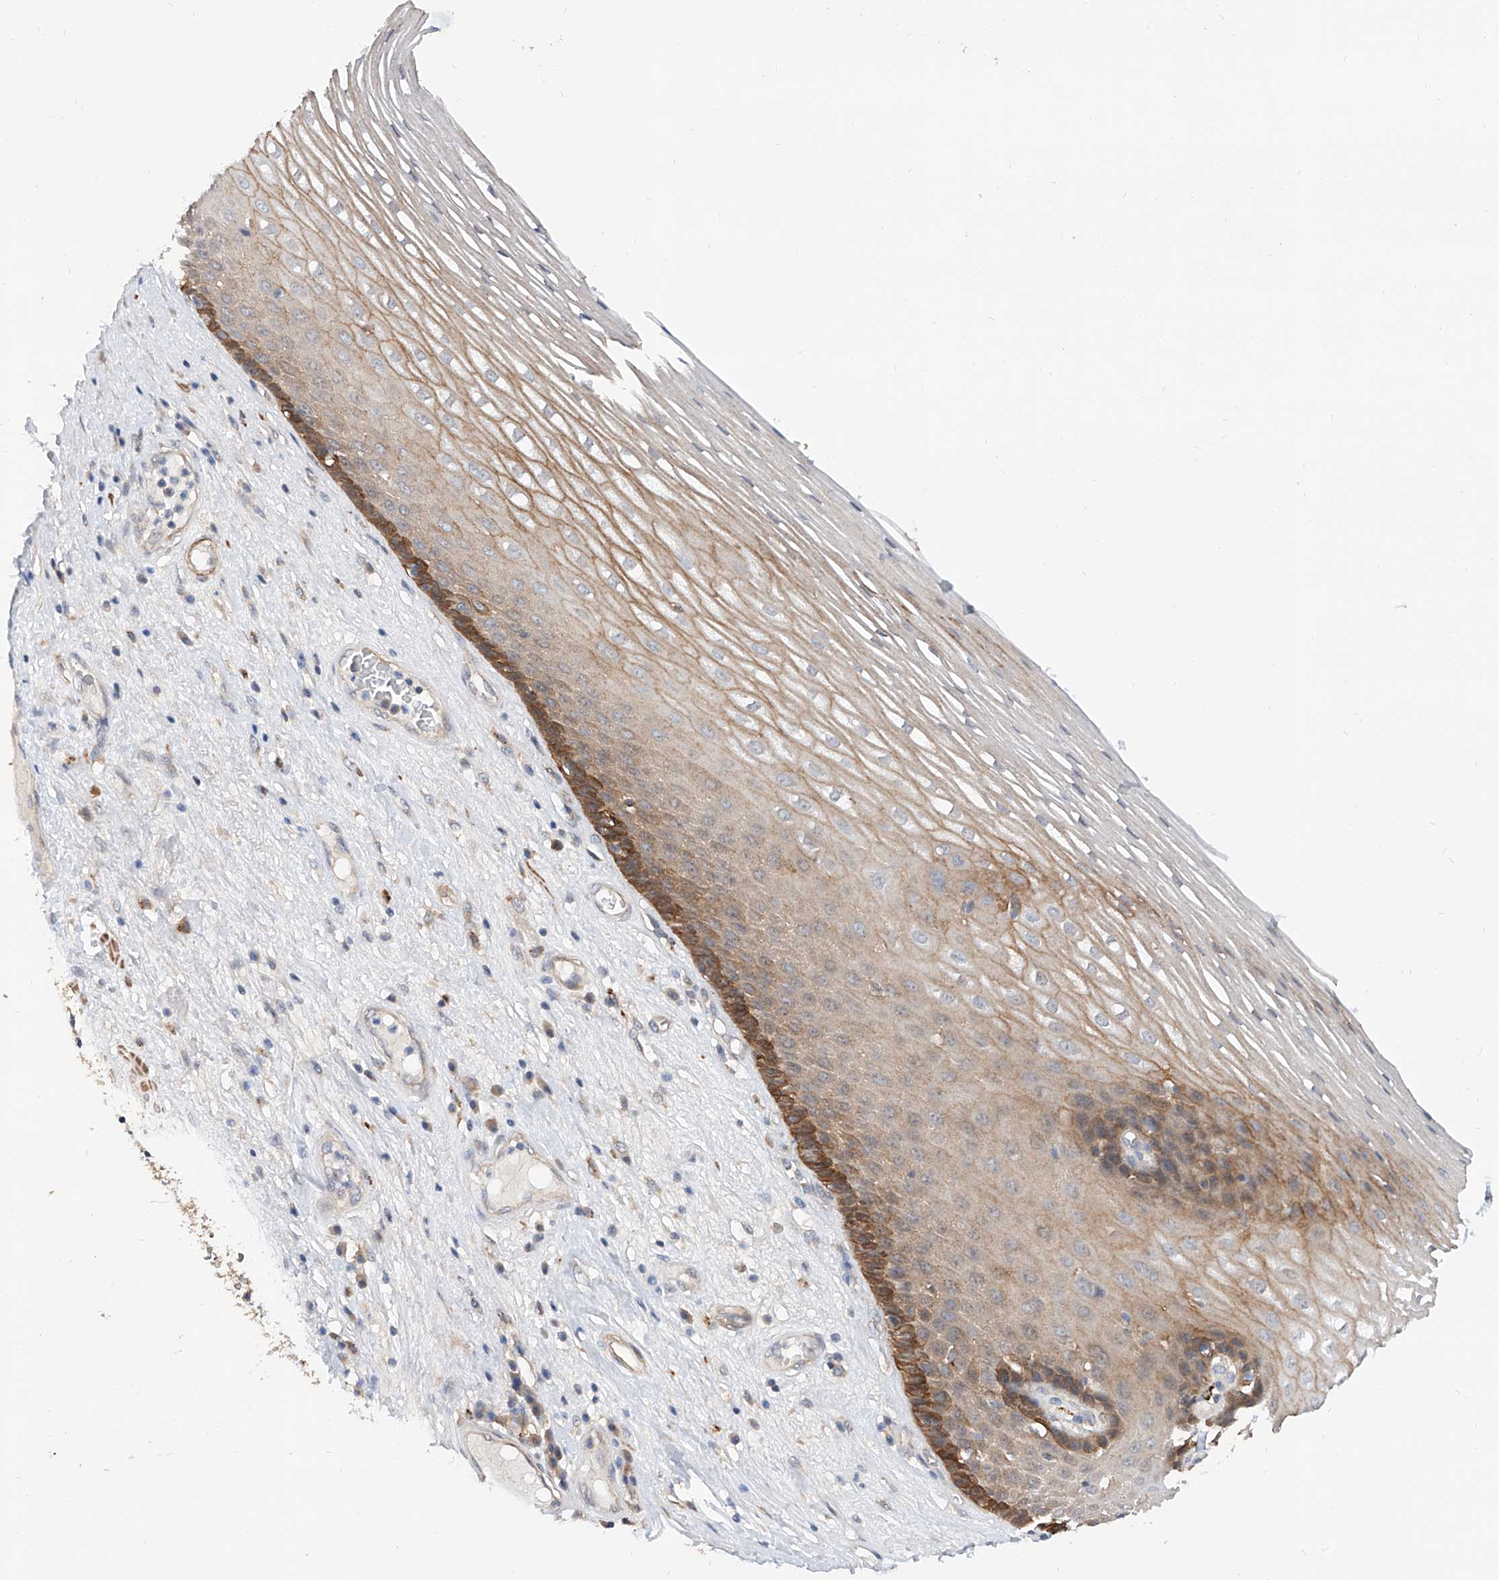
{"staining": {"intensity": "moderate", "quantity": "25%-75%", "location": "cytoplasmic/membranous"}, "tissue": "esophagus", "cell_type": "Squamous epithelial cells", "image_type": "normal", "snomed": [{"axis": "morphology", "description": "Normal tissue, NOS"}, {"axis": "topography", "description": "Esophagus"}], "caption": "About 25%-75% of squamous epithelial cells in benign esophagus exhibit moderate cytoplasmic/membranous protein staining as visualized by brown immunohistochemical staining.", "gene": "MAGEE2", "patient": {"sex": "male", "age": 62}}